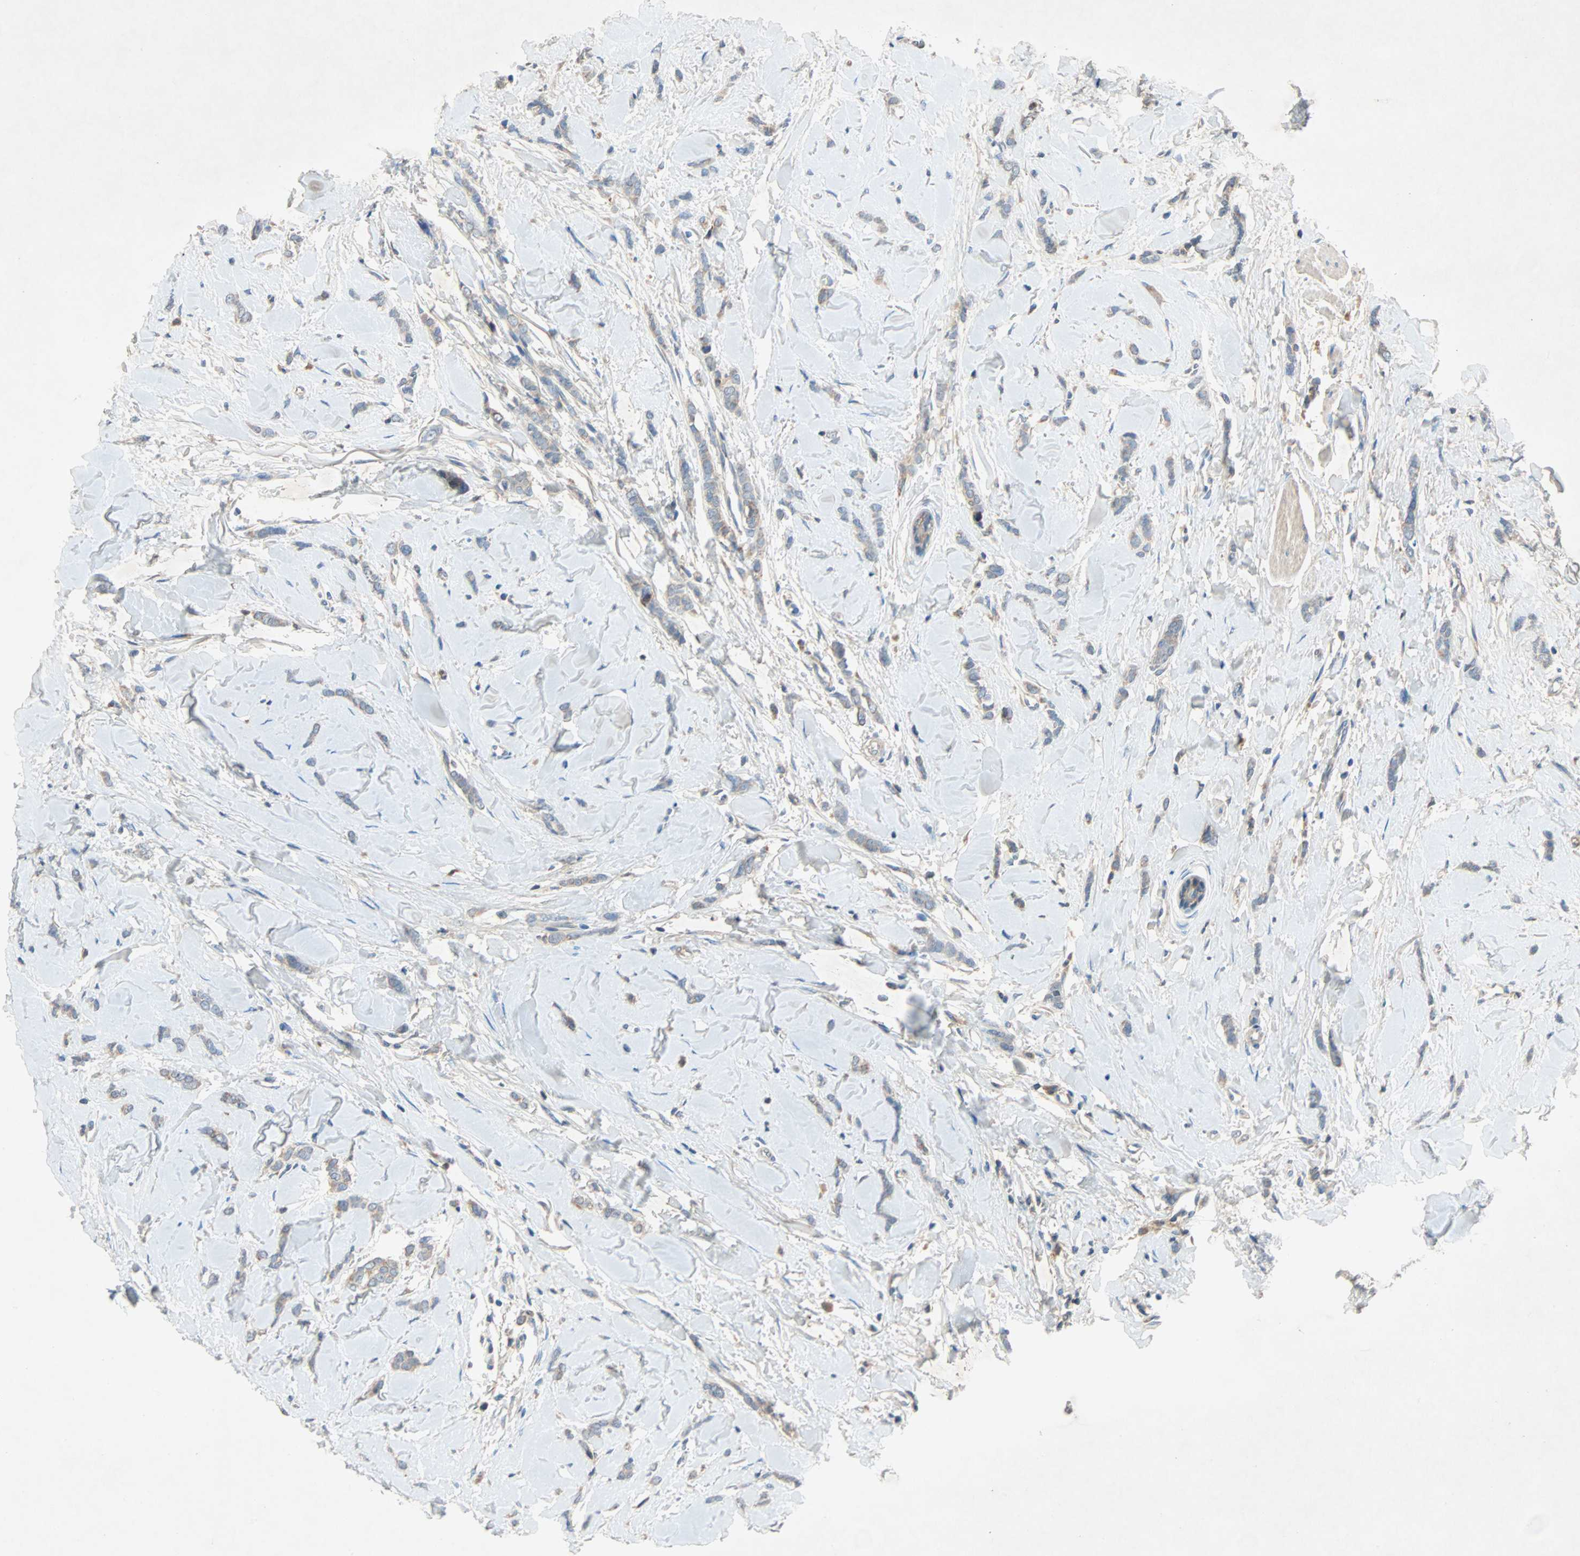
{"staining": {"intensity": "weak", "quantity": ">75%", "location": "cytoplasmic/membranous"}, "tissue": "breast cancer", "cell_type": "Tumor cells", "image_type": "cancer", "snomed": [{"axis": "morphology", "description": "Lobular carcinoma"}, {"axis": "topography", "description": "Skin"}, {"axis": "topography", "description": "Breast"}], "caption": "This is an image of IHC staining of breast cancer (lobular carcinoma), which shows weak expression in the cytoplasmic/membranous of tumor cells.", "gene": "XYLT1", "patient": {"sex": "female", "age": 46}}